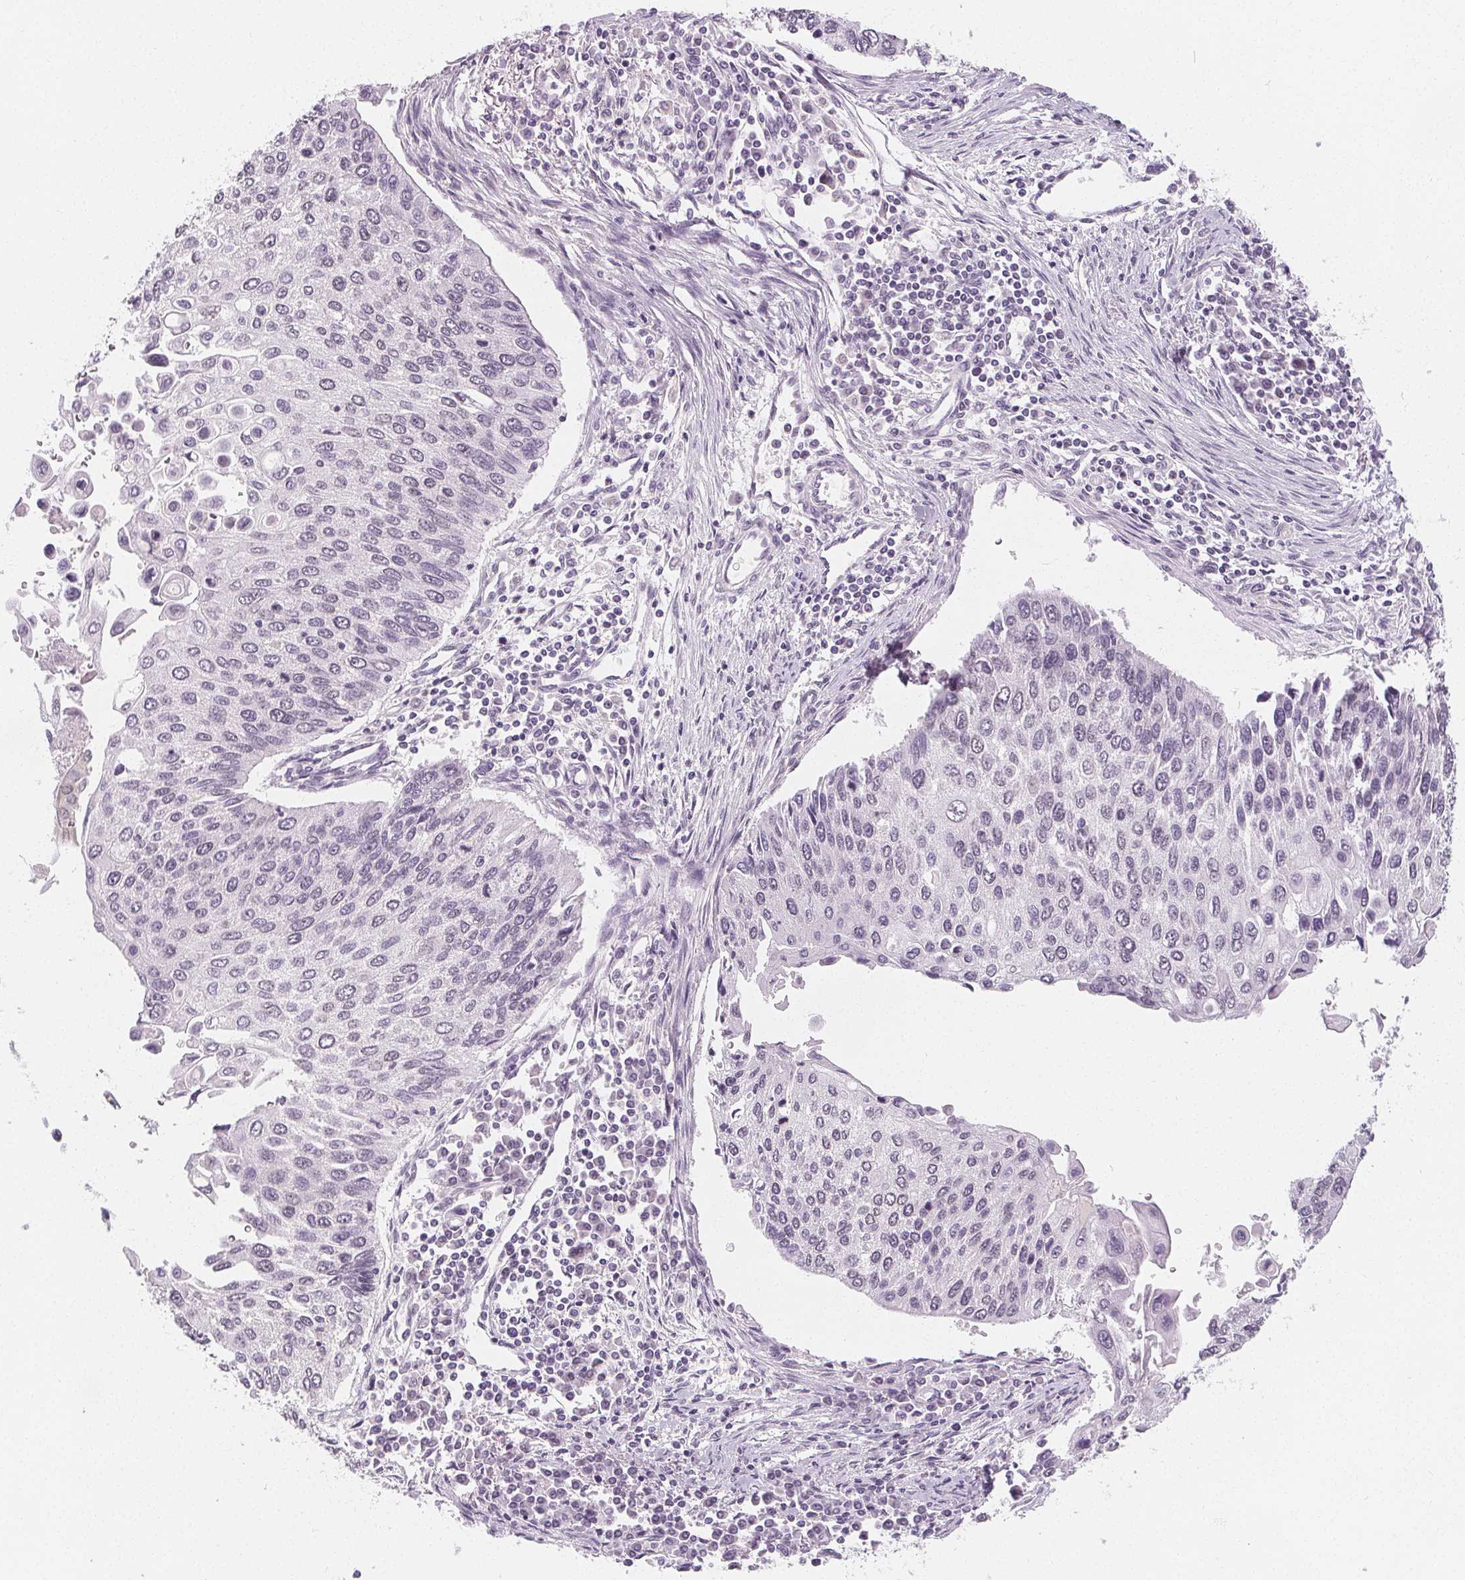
{"staining": {"intensity": "negative", "quantity": "none", "location": "none"}, "tissue": "lung cancer", "cell_type": "Tumor cells", "image_type": "cancer", "snomed": [{"axis": "morphology", "description": "Squamous cell carcinoma, NOS"}, {"axis": "morphology", "description": "Squamous cell carcinoma, metastatic, NOS"}, {"axis": "topography", "description": "Lung"}], "caption": "IHC photomicrograph of human metastatic squamous cell carcinoma (lung) stained for a protein (brown), which shows no staining in tumor cells.", "gene": "DBX2", "patient": {"sex": "male", "age": 63}}